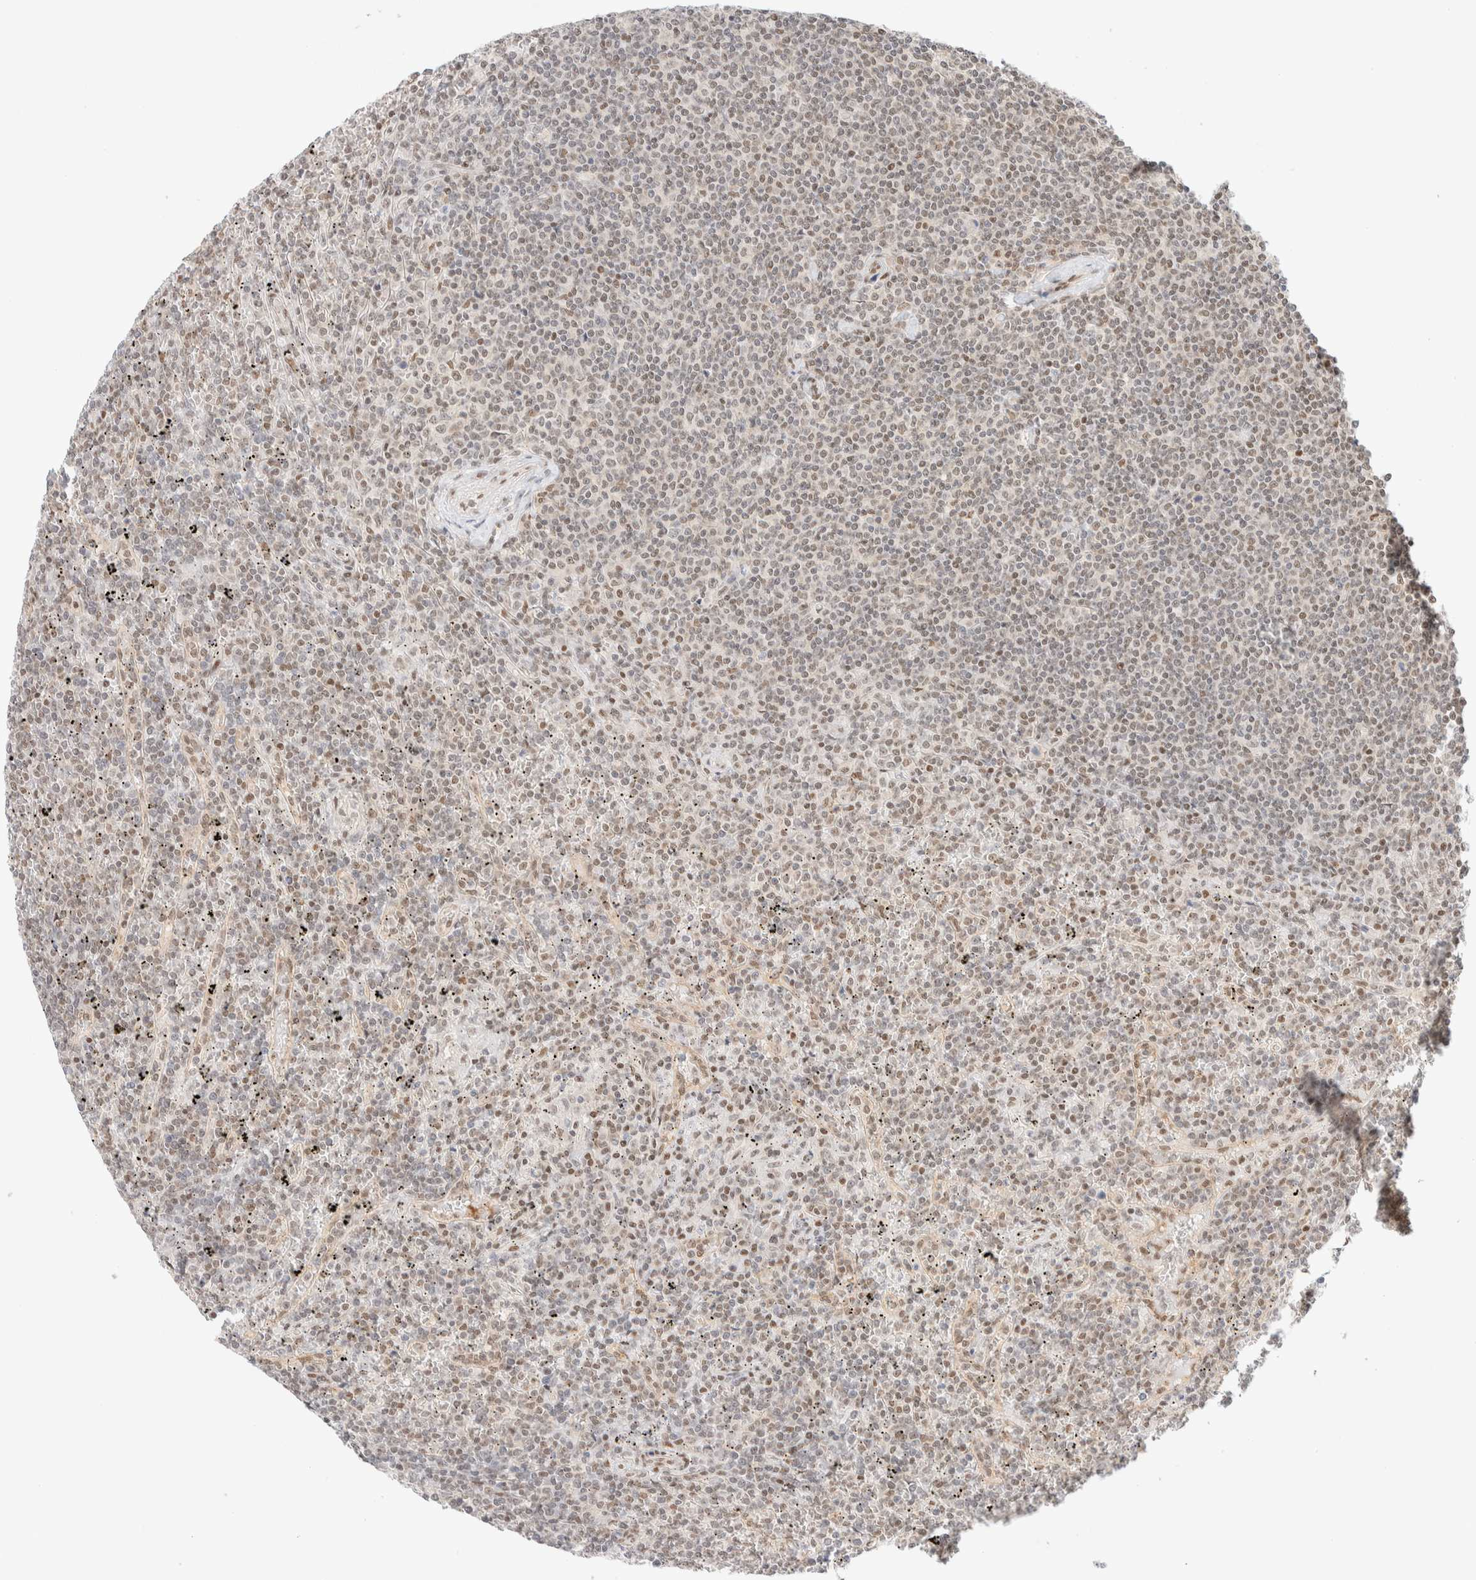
{"staining": {"intensity": "weak", "quantity": ">75%", "location": "nuclear"}, "tissue": "lymphoma", "cell_type": "Tumor cells", "image_type": "cancer", "snomed": [{"axis": "morphology", "description": "Malignant lymphoma, non-Hodgkin's type, Low grade"}, {"axis": "topography", "description": "Spleen"}], "caption": "Weak nuclear protein positivity is appreciated in about >75% of tumor cells in lymphoma. Ihc stains the protein of interest in brown and the nuclei are stained blue.", "gene": "PYGO2", "patient": {"sex": "female", "age": 19}}